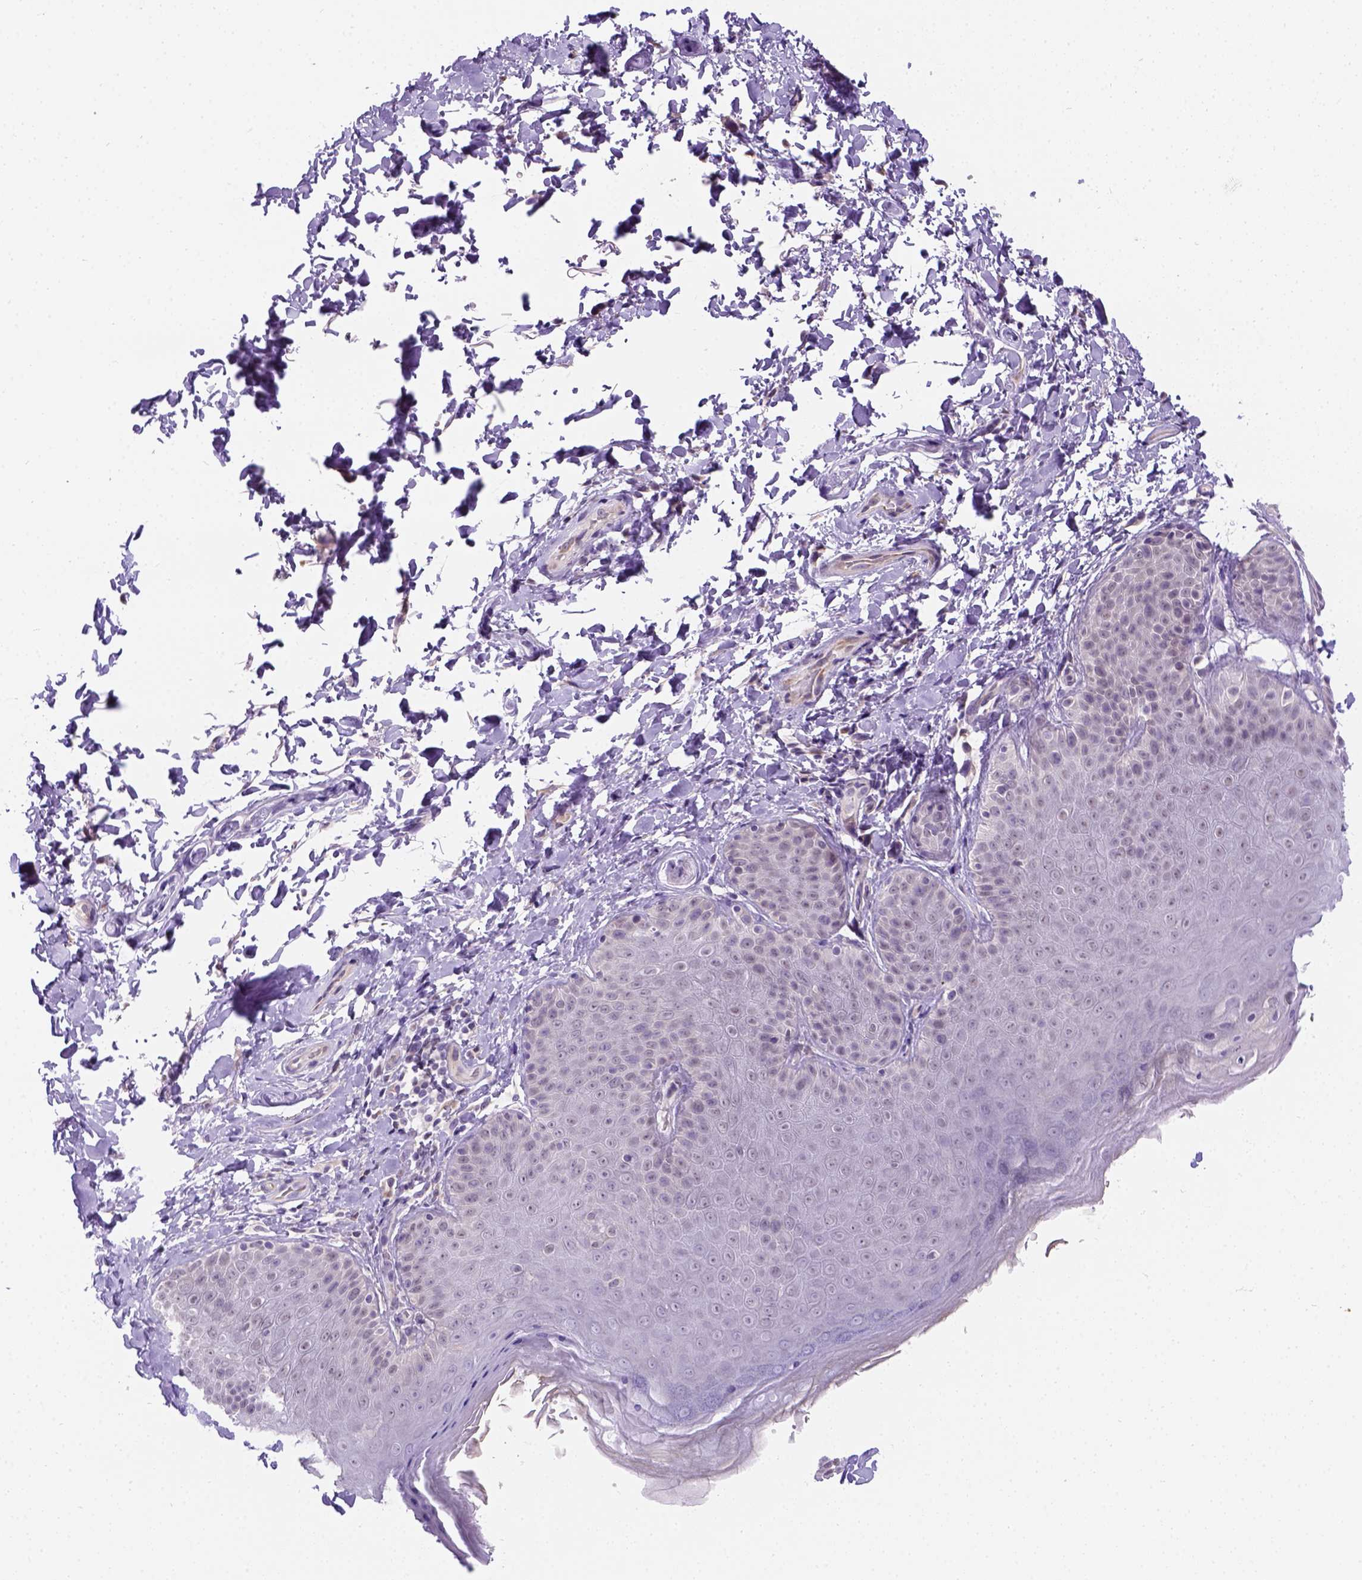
{"staining": {"intensity": "negative", "quantity": "none", "location": "none"}, "tissue": "skin", "cell_type": "Epidermal cells", "image_type": "normal", "snomed": [{"axis": "morphology", "description": "Normal tissue, NOS"}, {"axis": "topography", "description": "Anal"}, {"axis": "topography", "description": "Peripheral nerve tissue"}], "caption": "Histopathology image shows no significant protein expression in epidermal cells of benign skin. The staining is performed using DAB brown chromogen with nuclei counter-stained in using hematoxylin.", "gene": "C20orf144", "patient": {"sex": "male", "age": 51}}